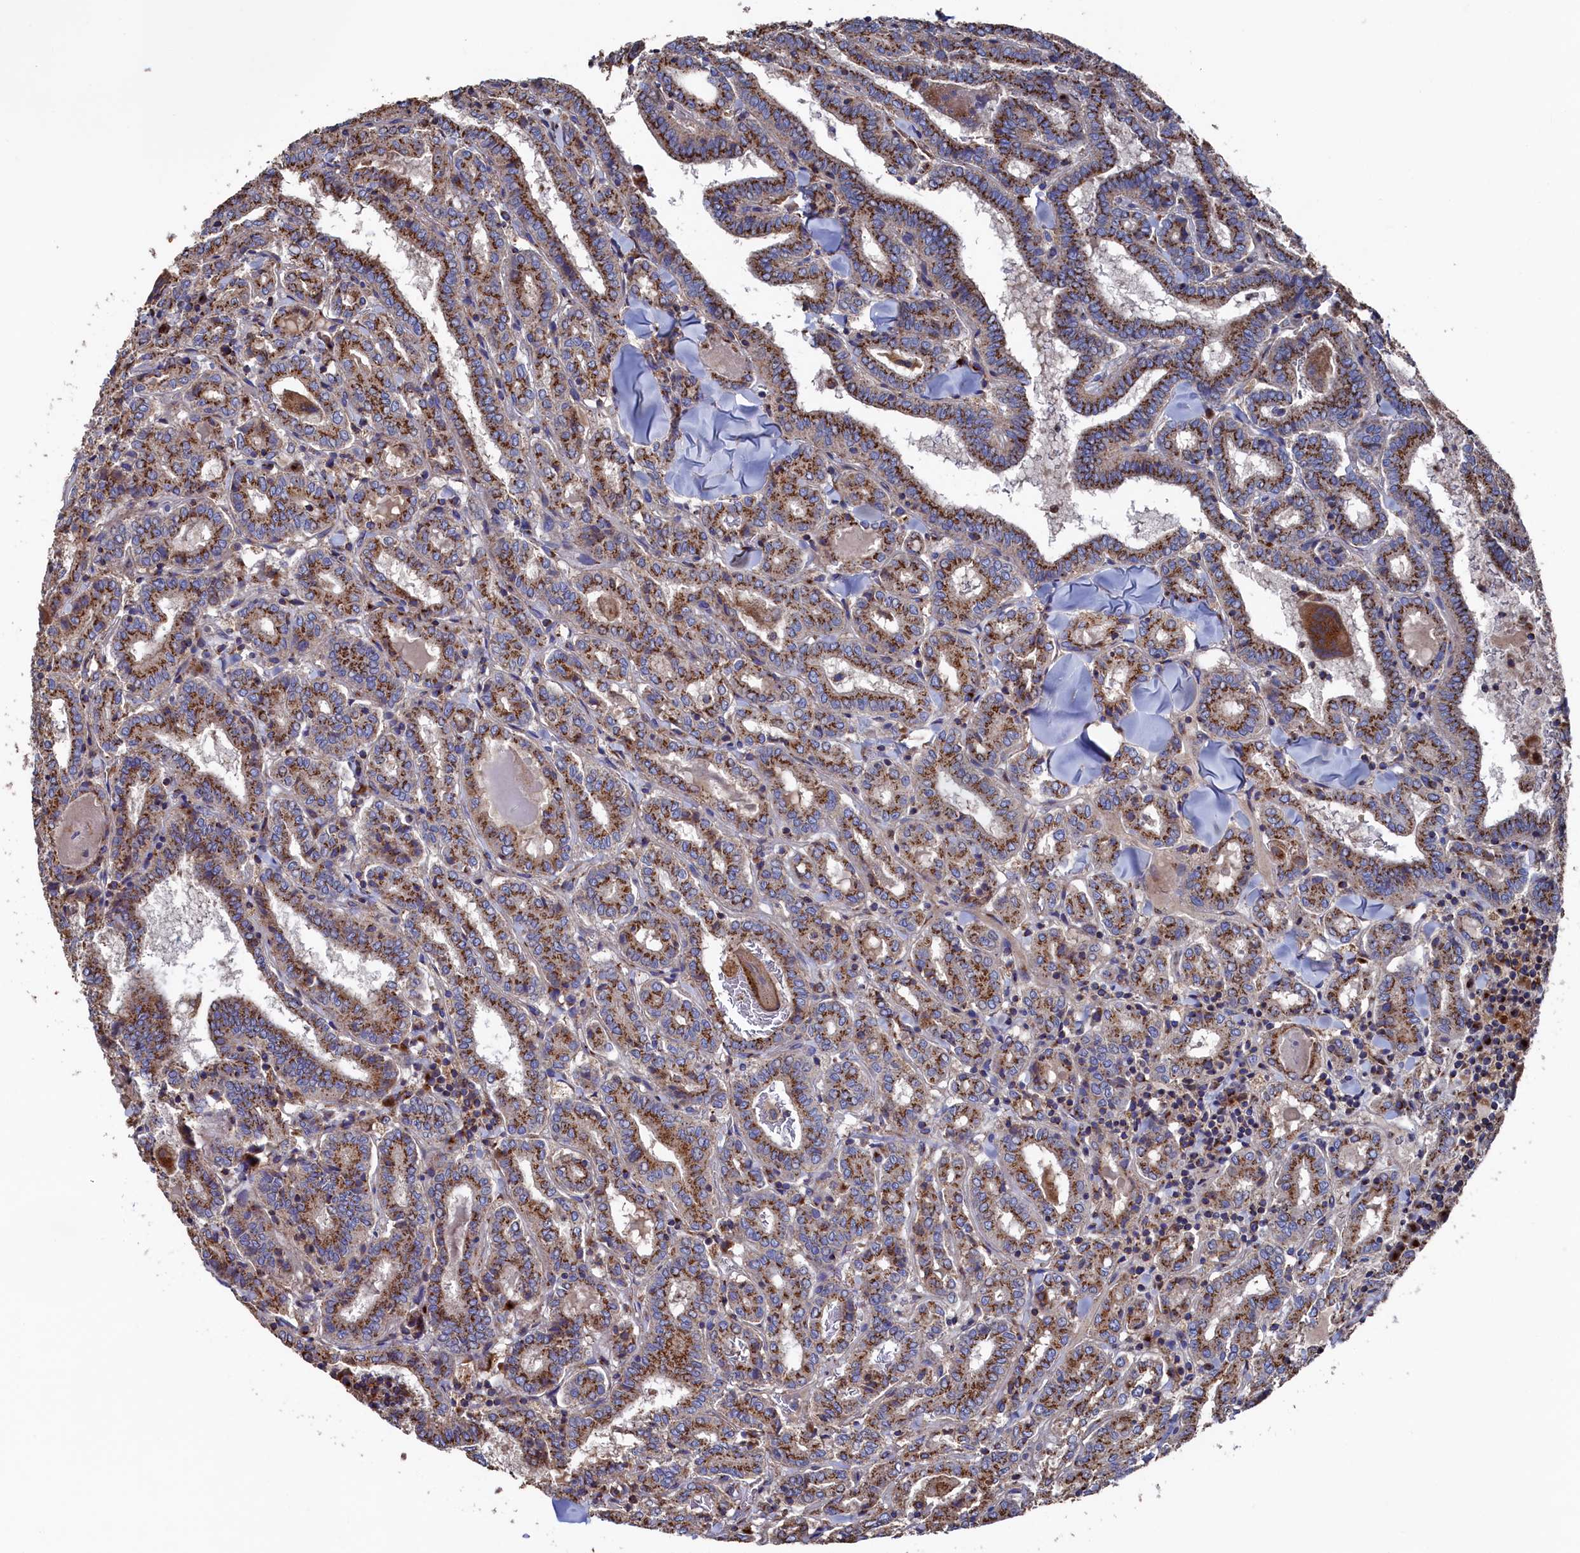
{"staining": {"intensity": "strong", "quantity": ">75%", "location": "cytoplasmic/membranous"}, "tissue": "thyroid cancer", "cell_type": "Tumor cells", "image_type": "cancer", "snomed": [{"axis": "morphology", "description": "Papillary adenocarcinoma, NOS"}, {"axis": "topography", "description": "Thyroid gland"}], "caption": "Strong cytoplasmic/membranous staining for a protein is identified in about >75% of tumor cells of thyroid cancer using IHC.", "gene": "PRRC1", "patient": {"sex": "female", "age": 72}}